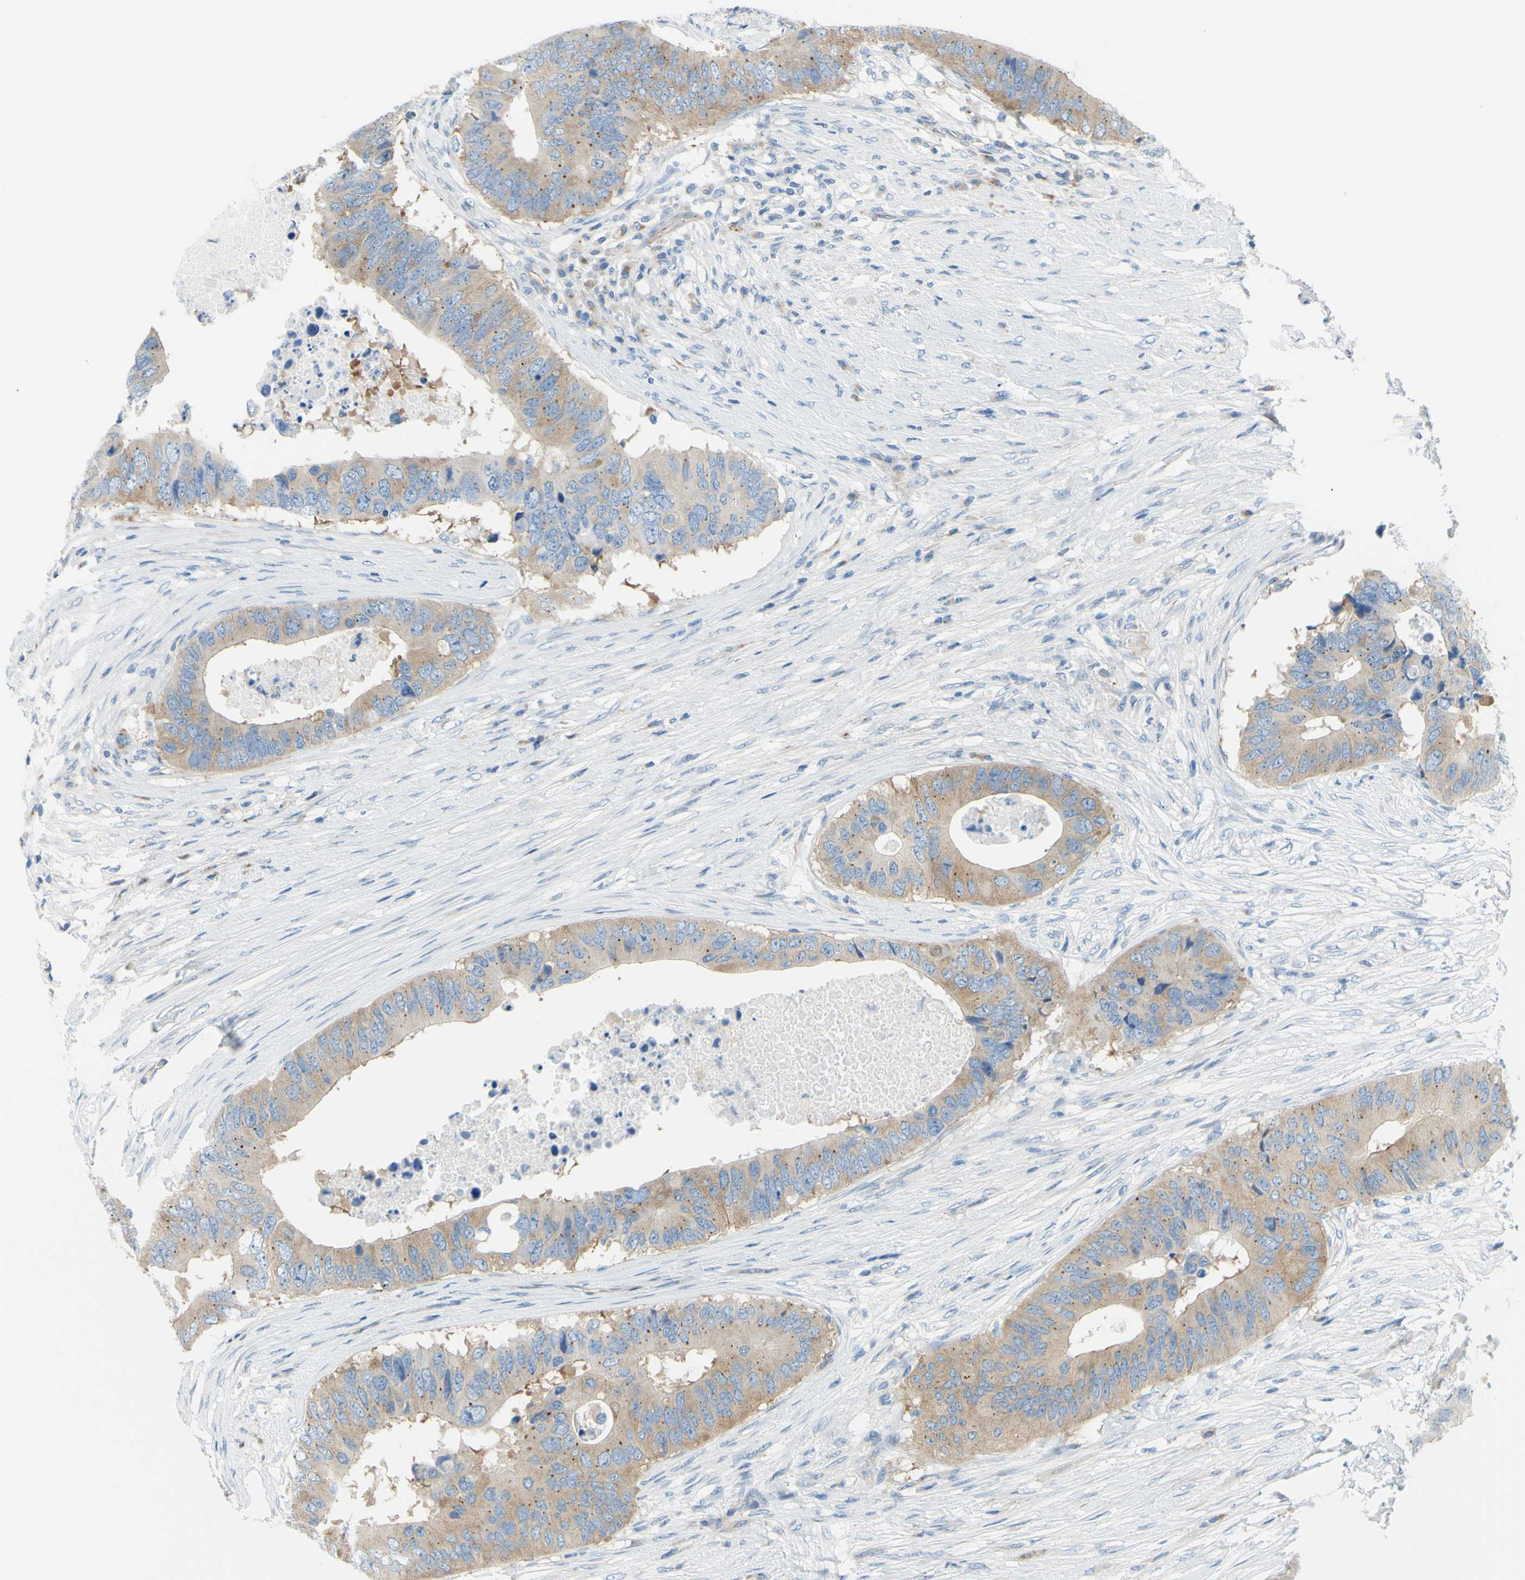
{"staining": {"intensity": "moderate", "quantity": ">75%", "location": "cytoplasmic/membranous"}, "tissue": "colorectal cancer", "cell_type": "Tumor cells", "image_type": "cancer", "snomed": [{"axis": "morphology", "description": "Adenocarcinoma, NOS"}, {"axis": "topography", "description": "Colon"}], "caption": "About >75% of tumor cells in human colorectal cancer (adenocarcinoma) demonstrate moderate cytoplasmic/membranous protein positivity as visualized by brown immunohistochemical staining.", "gene": "FRMD4B", "patient": {"sex": "male", "age": 71}}